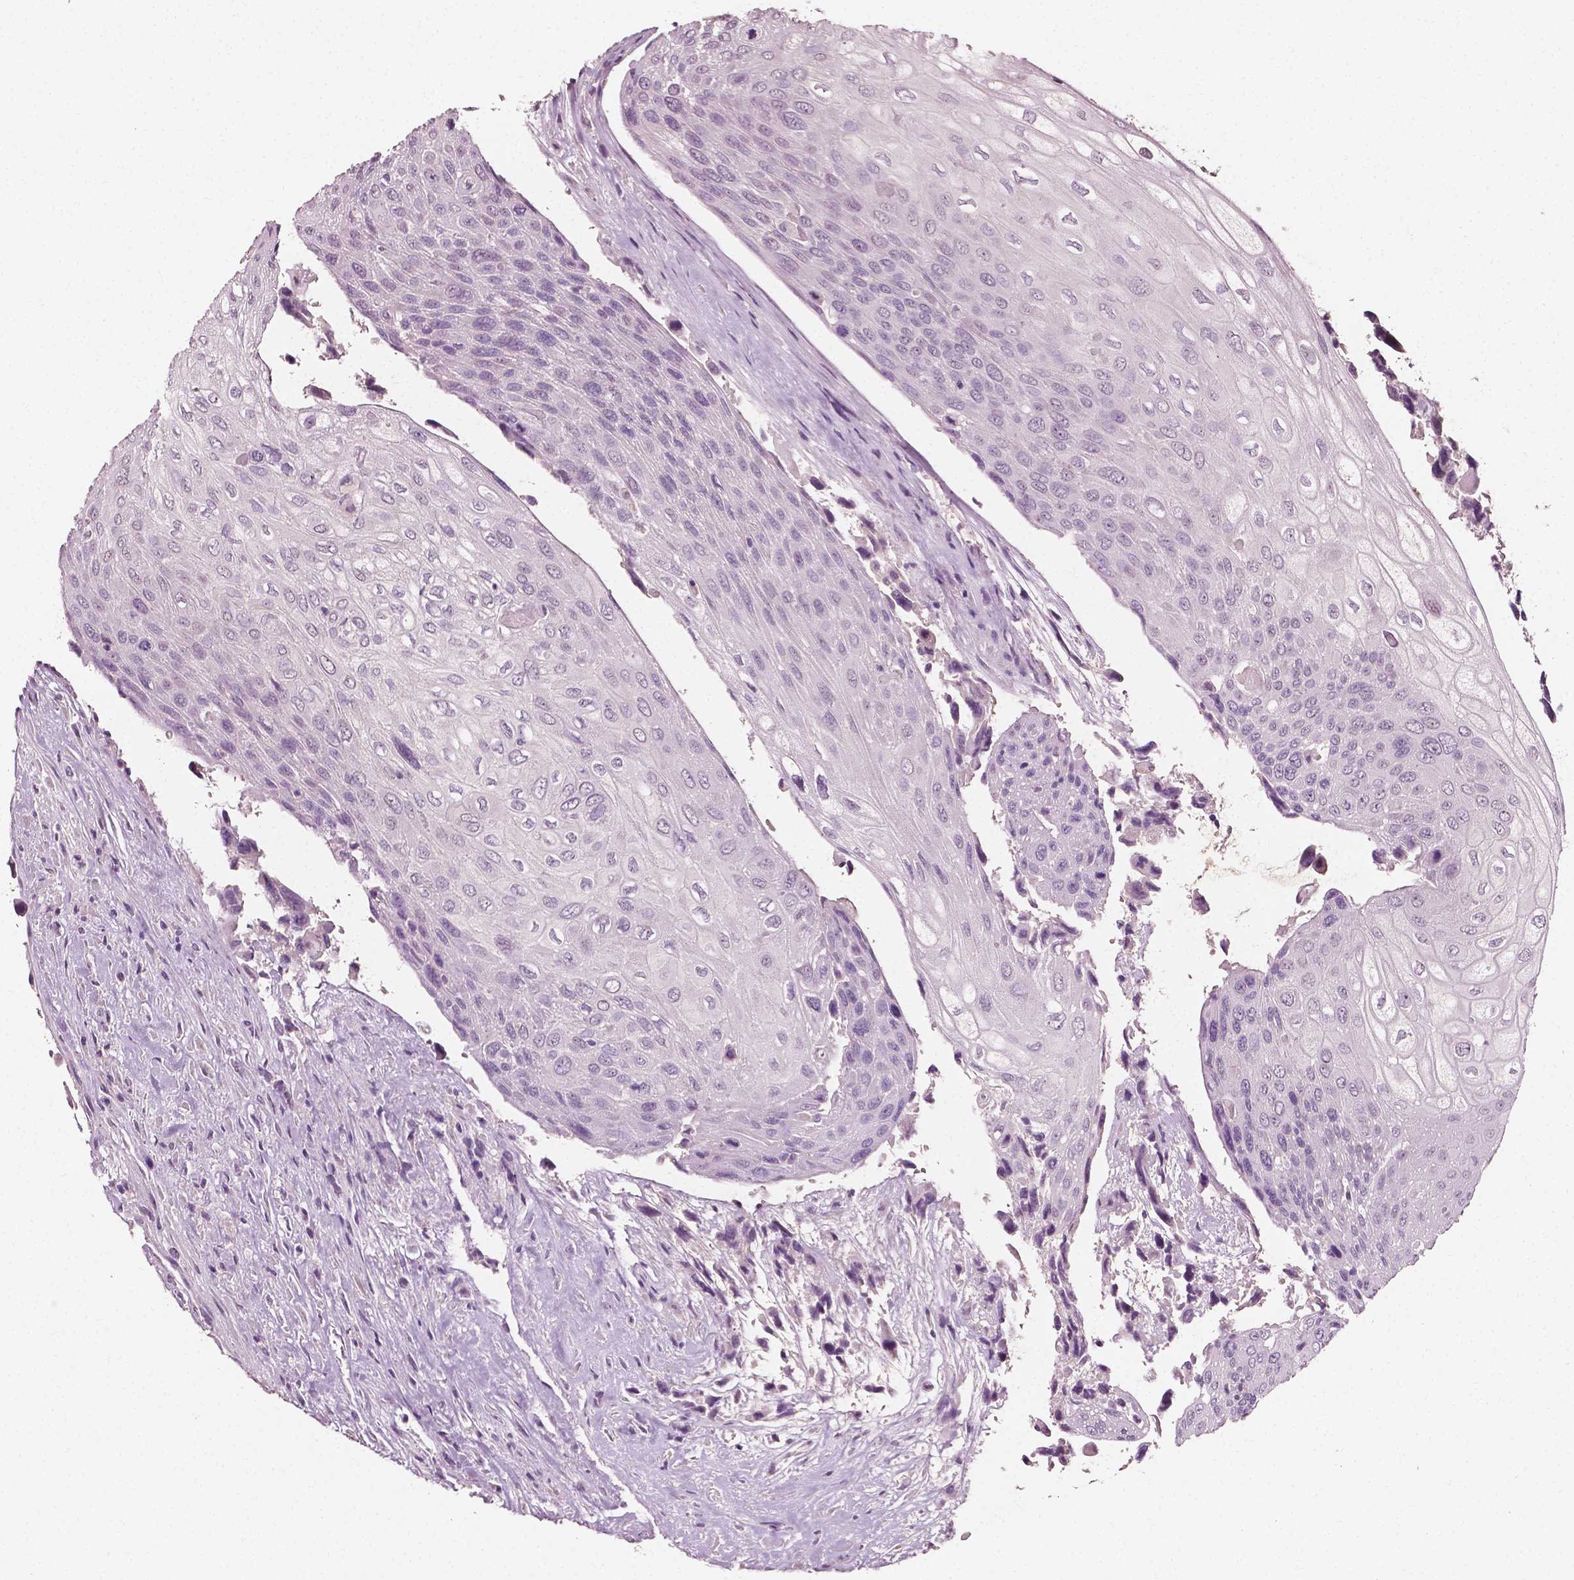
{"staining": {"intensity": "negative", "quantity": "none", "location": "none"}, "tissue": "urothelial cancer", "cell_type": "Tumor cells", "image_type": "cancer", "snomed": [{"axis": "morphology", "description": "Urothelial carcinoma, High grade"}, {"axis": "topography", "description": "Urinary bladder"}], "caption": "Protein analysis of urothelial cancer displays no significant staining in tumor cells.", "gene": "PLA2R1", "patient": {"sex": "female", "age": 70}}